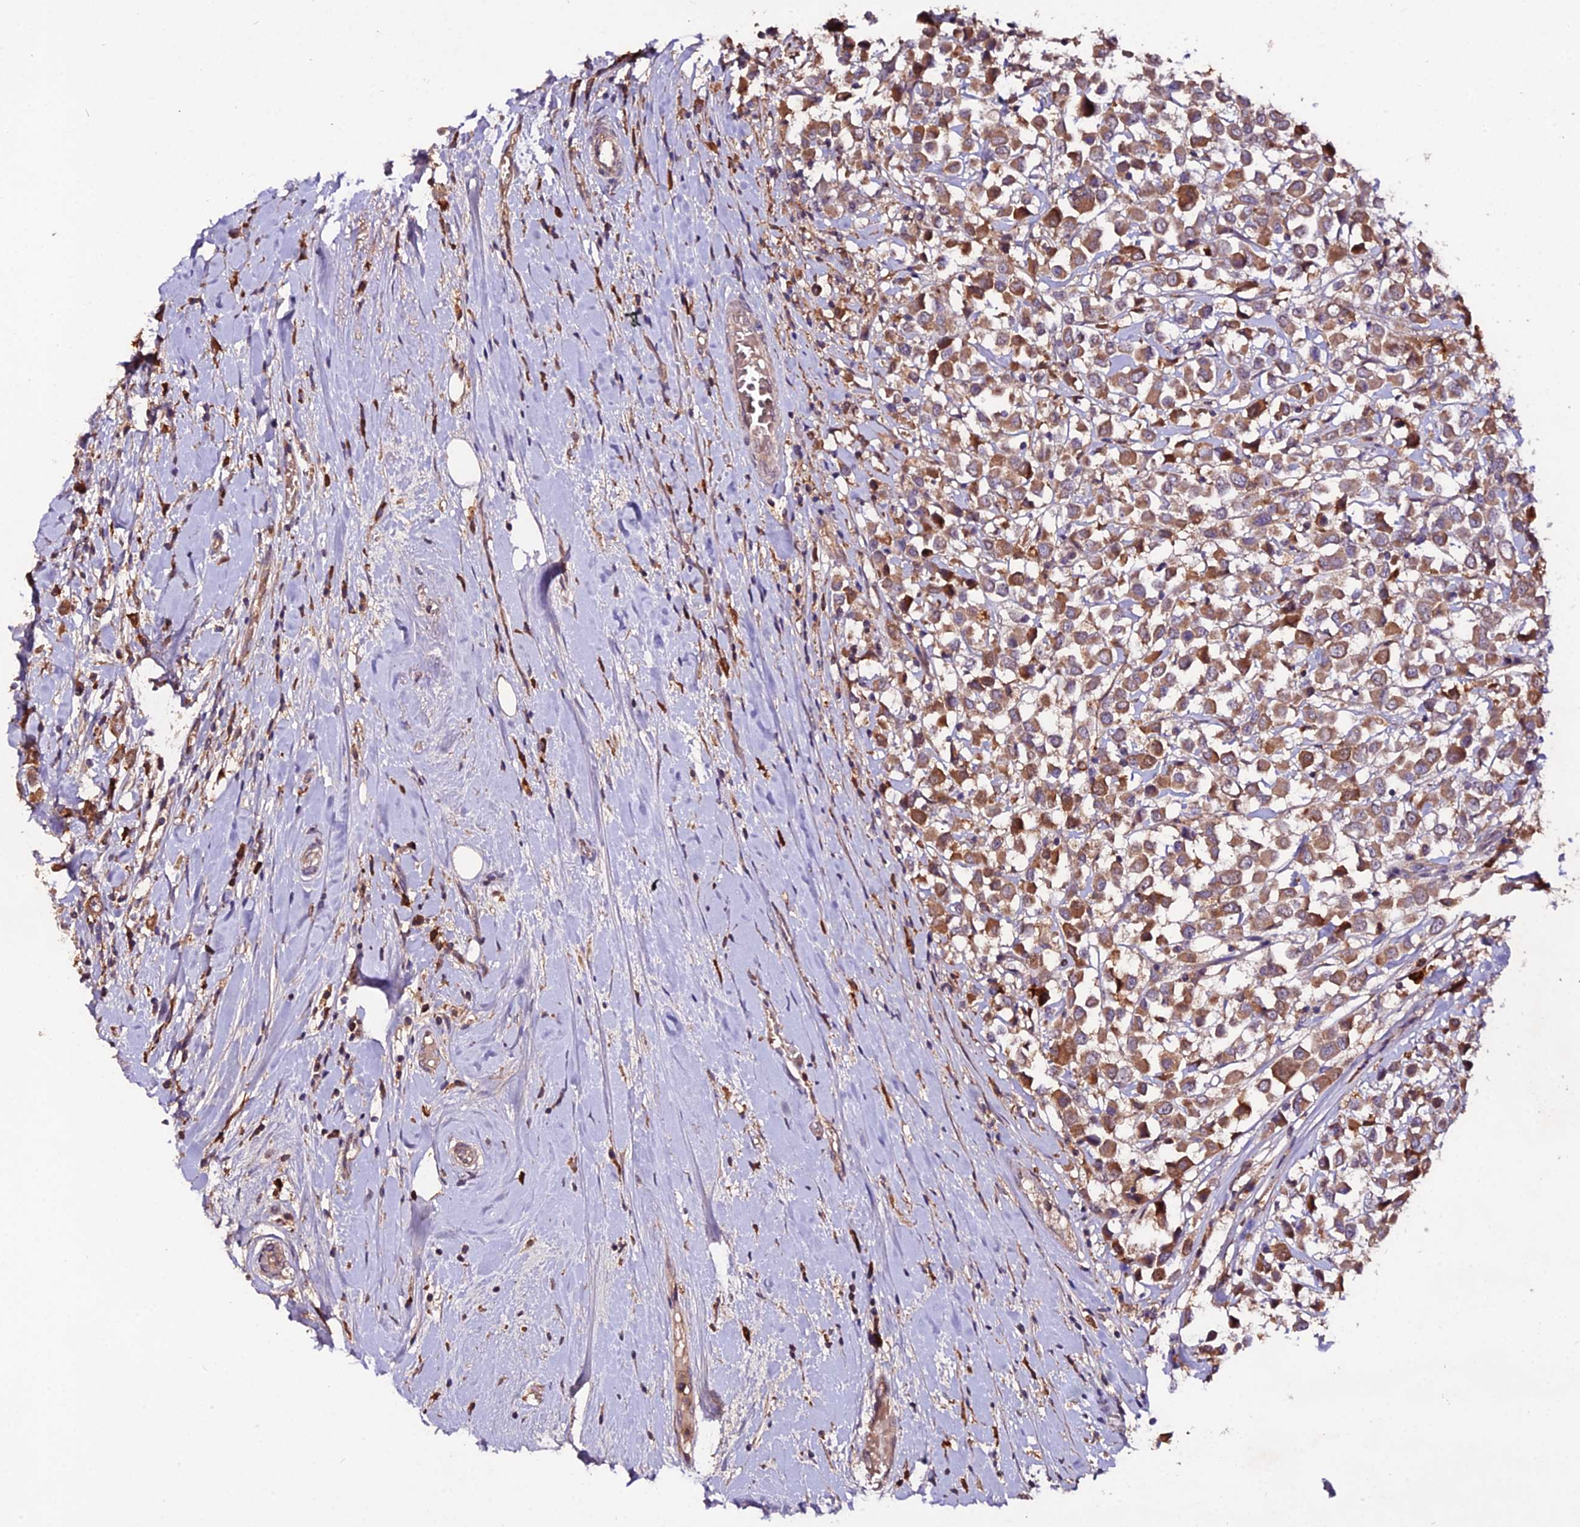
{"staining": {"intensity": "moderate", "quantity": ">75%", "location": "cytoplasmic/membranous"}, "tissue": "breast cancer", "cell_type": "Tumor cells", "image_type": "cancer", "snomed": [{"axis": "morphology", "description": "Duct carcinoma"}, {"axis": "topography", "description": "Breast"}], "caption": "The micrograph shows immunohistochemical staining of breast cancer. There is moderate cytoplasmic/membranous positivity is appreciated in about >75% of tumor cells.", "gene": "KCTD16", "patient": {"sex": "female", "age": 61}}